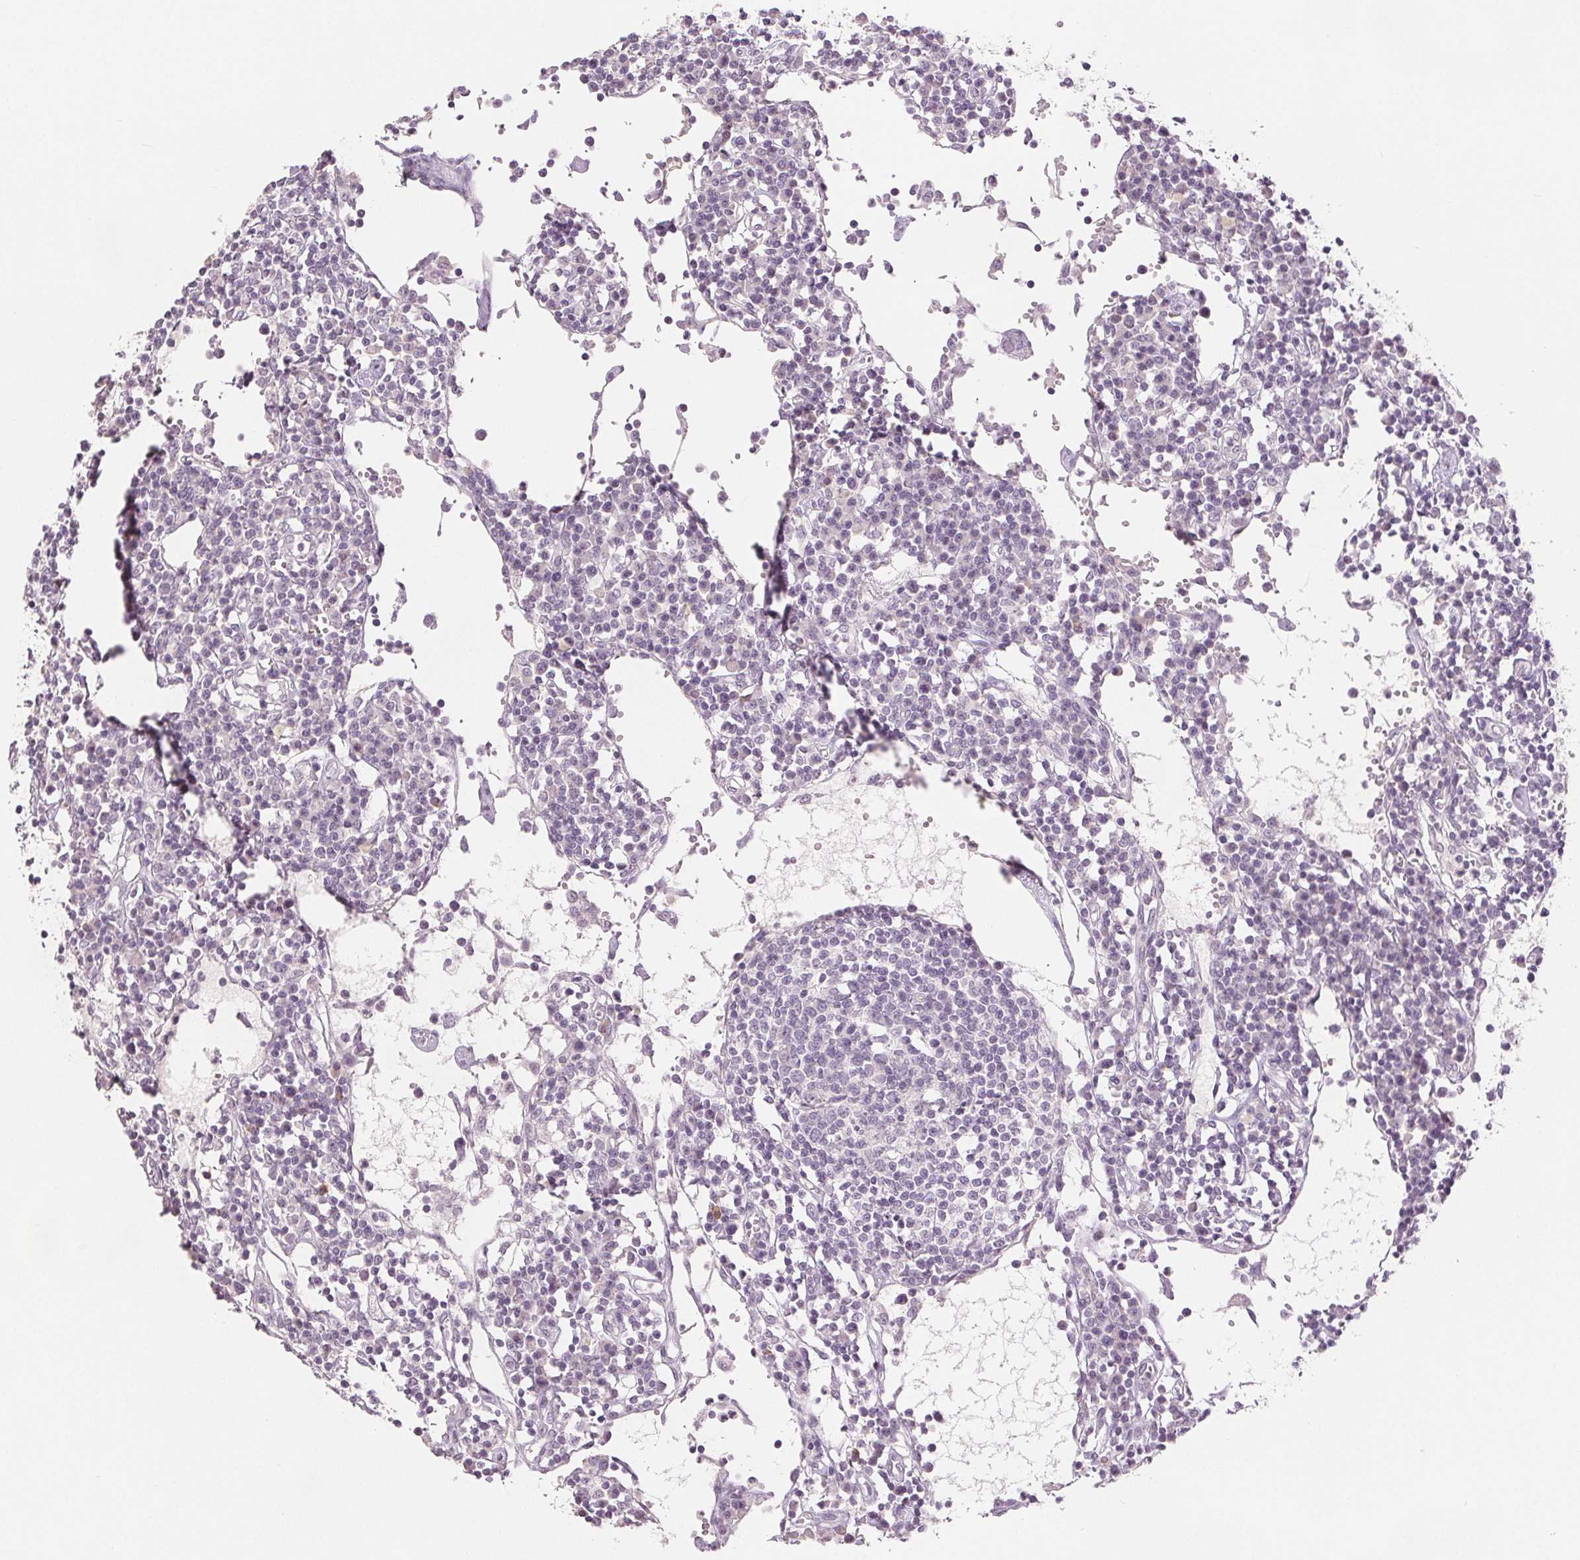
{"staining": {"intensity": "negative", "quantity": "none", "location": "none"}, "tissue": "lymph node", "cell_type": "Germinal center cells", "image_type": "normal", "snomed": [{"axis": "morphology", "description": "Normal tissue, NOS"}, {"axis": "topography", "description": "Lymph node"}], "caption": "A high-resolution photomicrograph shows IHC staining of normal lymph node, which demonstrates no significant expression in germinal center cells.", "gene": "SLC27A5", "patient": {"sex": "female", "age": 78}}